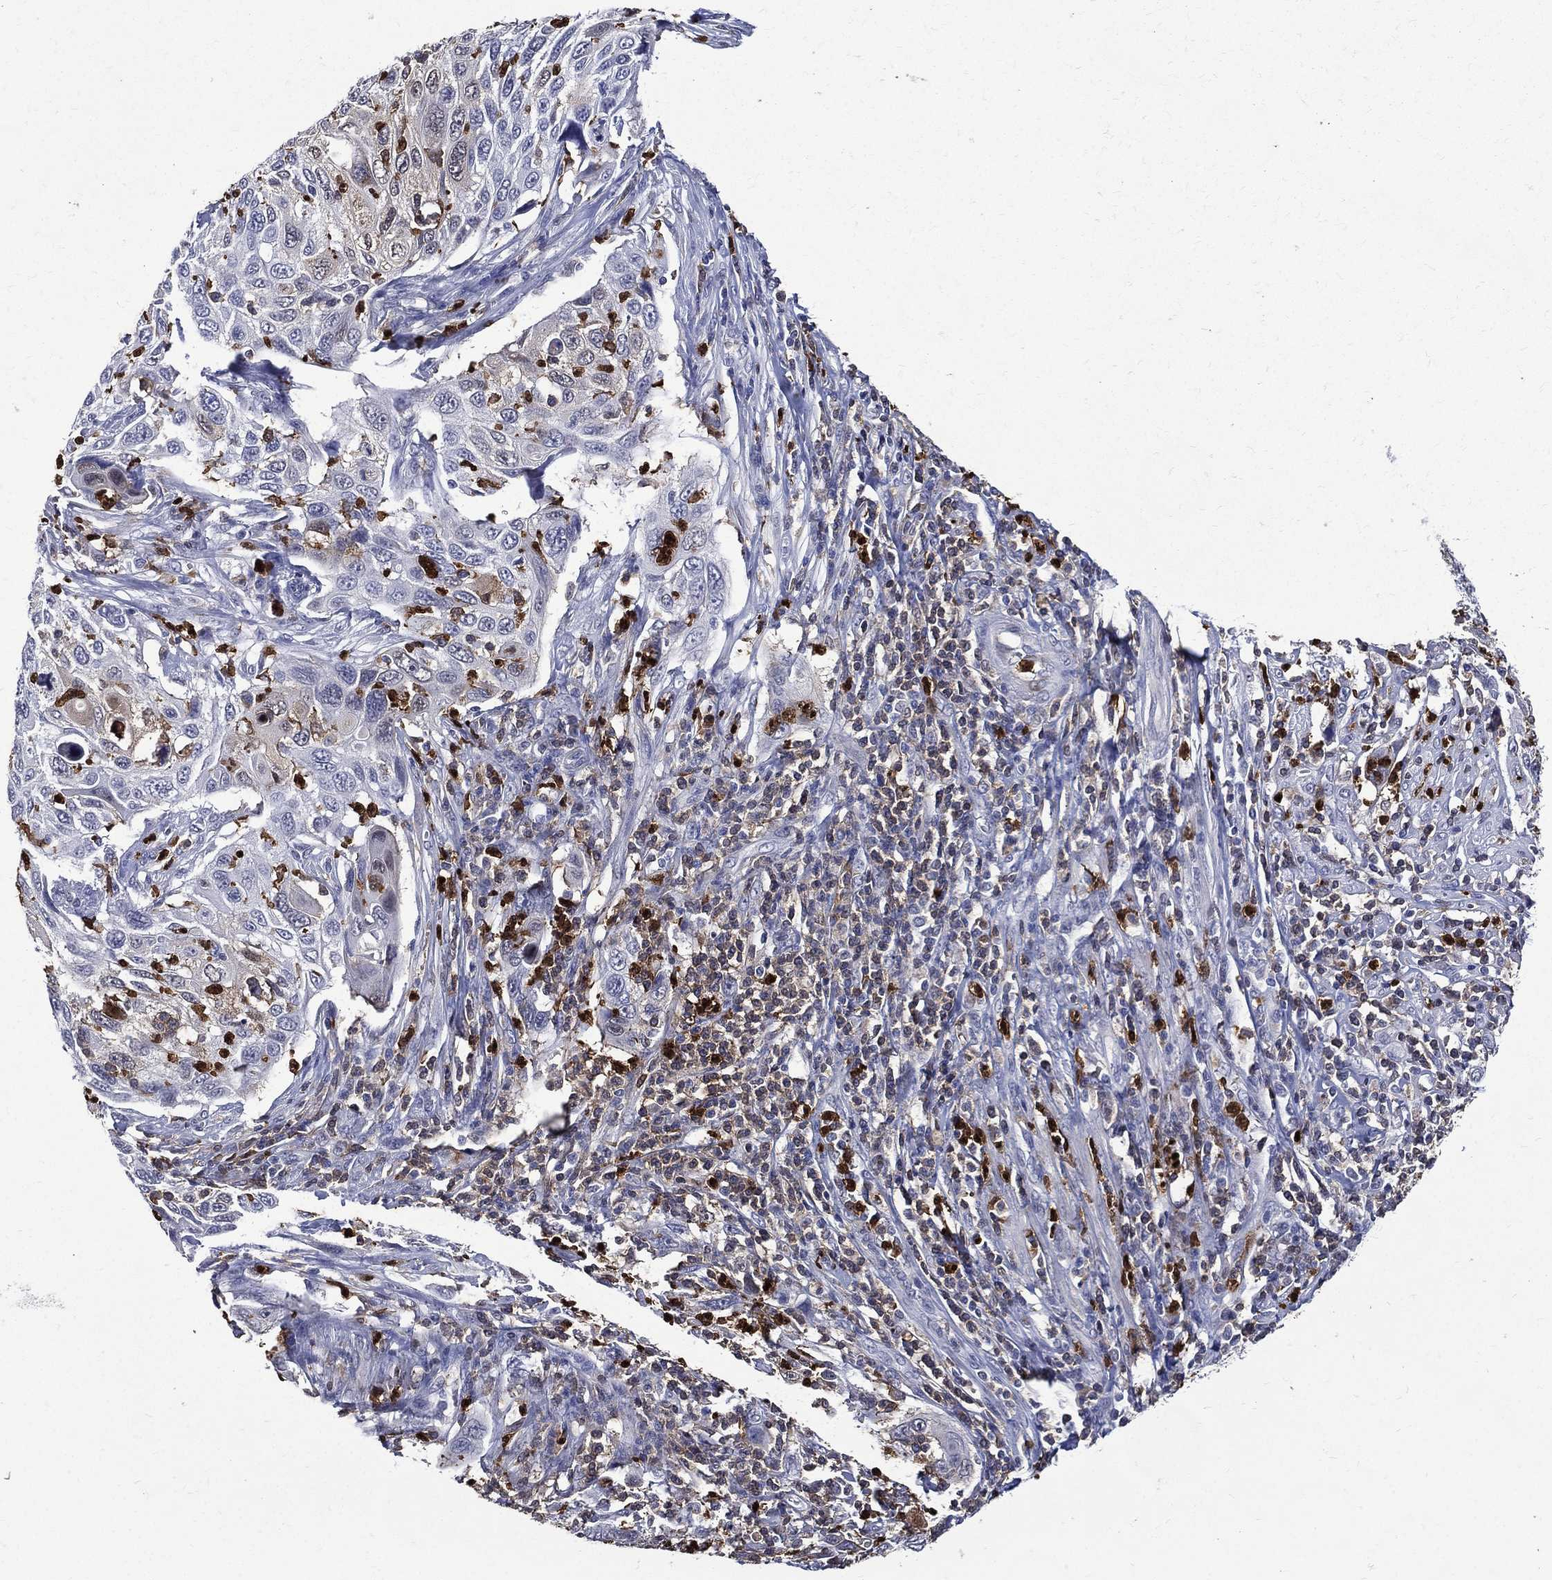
{"staining": {"intensity": "negative", "quantity": "none", "location": "none"}, "tissue": "cervical cancer", "cell_type": "Tumor cells", "image_type": "cancer", "snomed": [{"axis": "morphology", "description": "Squamous cell carcinoma, NOS"}, {"axis": "topography", "description": "Cervix"}], "caption": "Tumor cells are negative for protein expression in human cervical squamous cell carcinoma. (Brightfield microscopy of DAB (3,3'-diaminobenzidine) immunohistochemistry at high magnification).", "gene": "GPR171", "patient": {"sex": "female", "age": 70}}